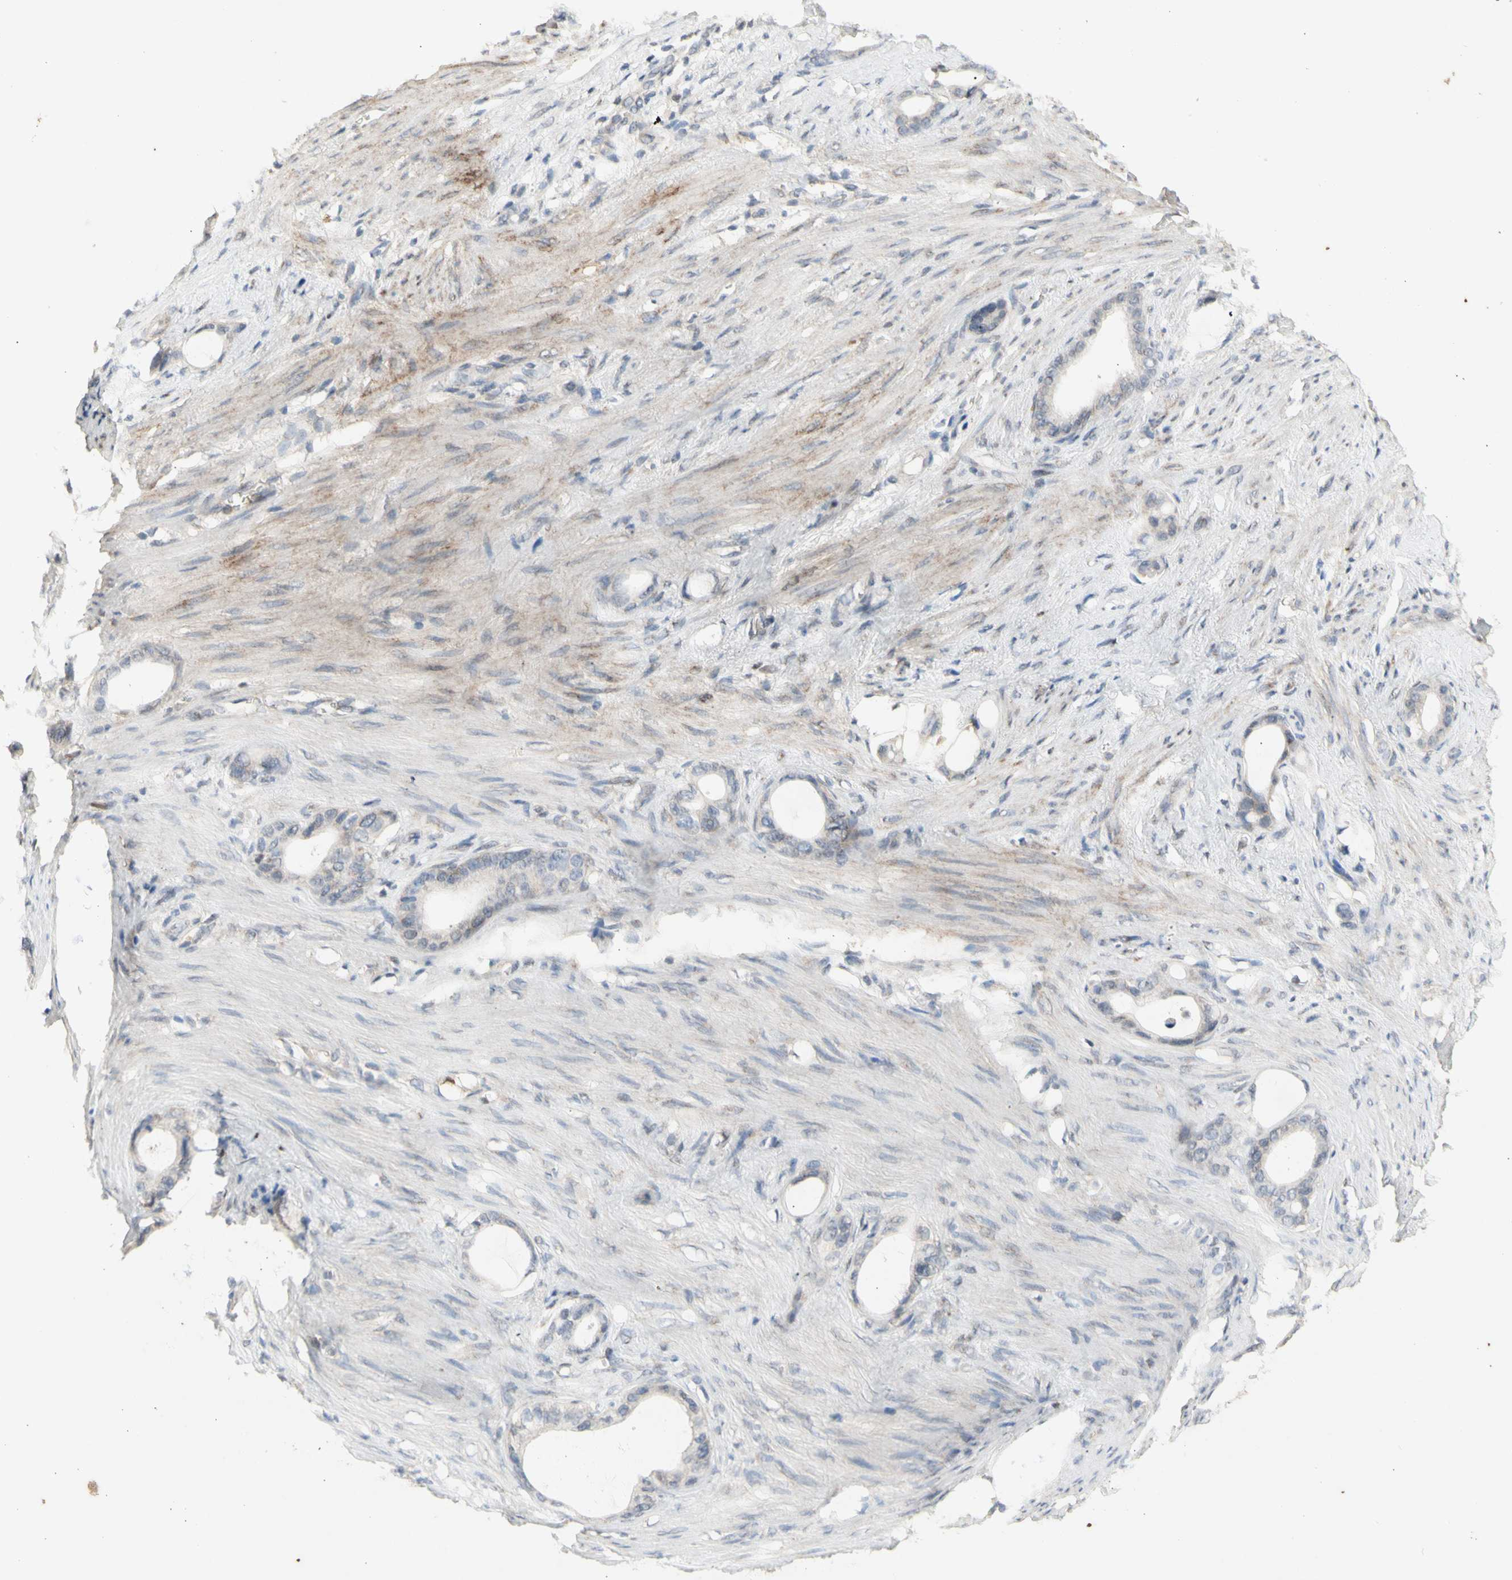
{"staining": {"intensity": "negative", "quantity": "none", "location": "none"}, "tissue": "stomach cancer", "cell_type": "Tumor cells", "image_type": "cancer", "snomed": [{"axis": "morphology", "description": "Adenocarcinoma, NOS"}, {"axis": "topography", "description": "Stomach"}], "caption": "This is a image of immunohistochemistry (IHC) staining of stomach cancer, which shows no staining in tumor cells.", "gene": "NLRP1", "patient": {"sex": "female", "age": 75}}